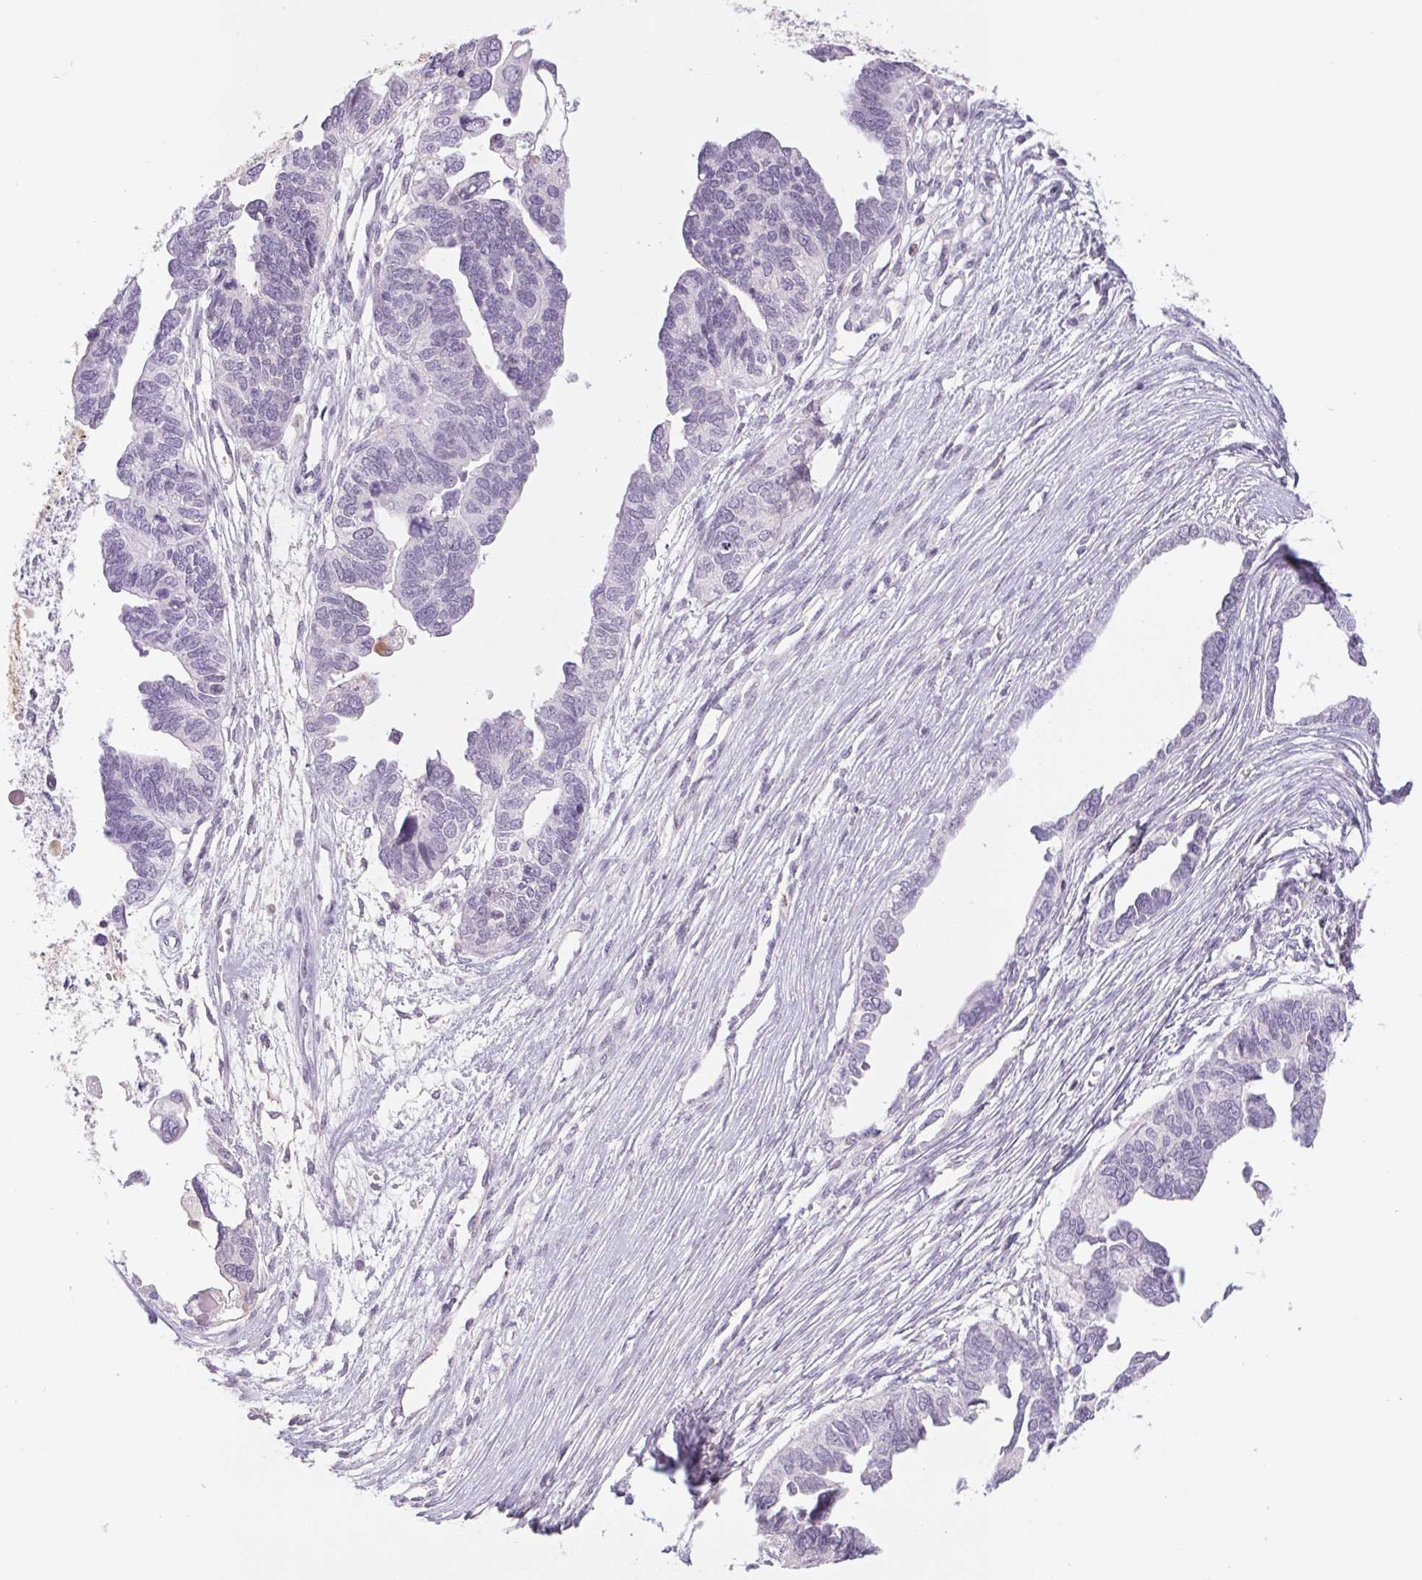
{"staining": {"intensity": "negative", "quantity": "none", "location": "none"}, "tissue": "ovarian cancer", "cell_type": "Tumor cells", "image_type": "cancer", "snomed": [{"axis": "morphology", "description": "Cystadenocarcinoma, serous, NOS"}, {"axis": "topography", "description": "Ovary"}], "caption": "Image shows no protein expression in tumor cells of ovarian cancer tissue.", "gene": "KIF26A", "patient": {"sex": "female", "age": 51}}